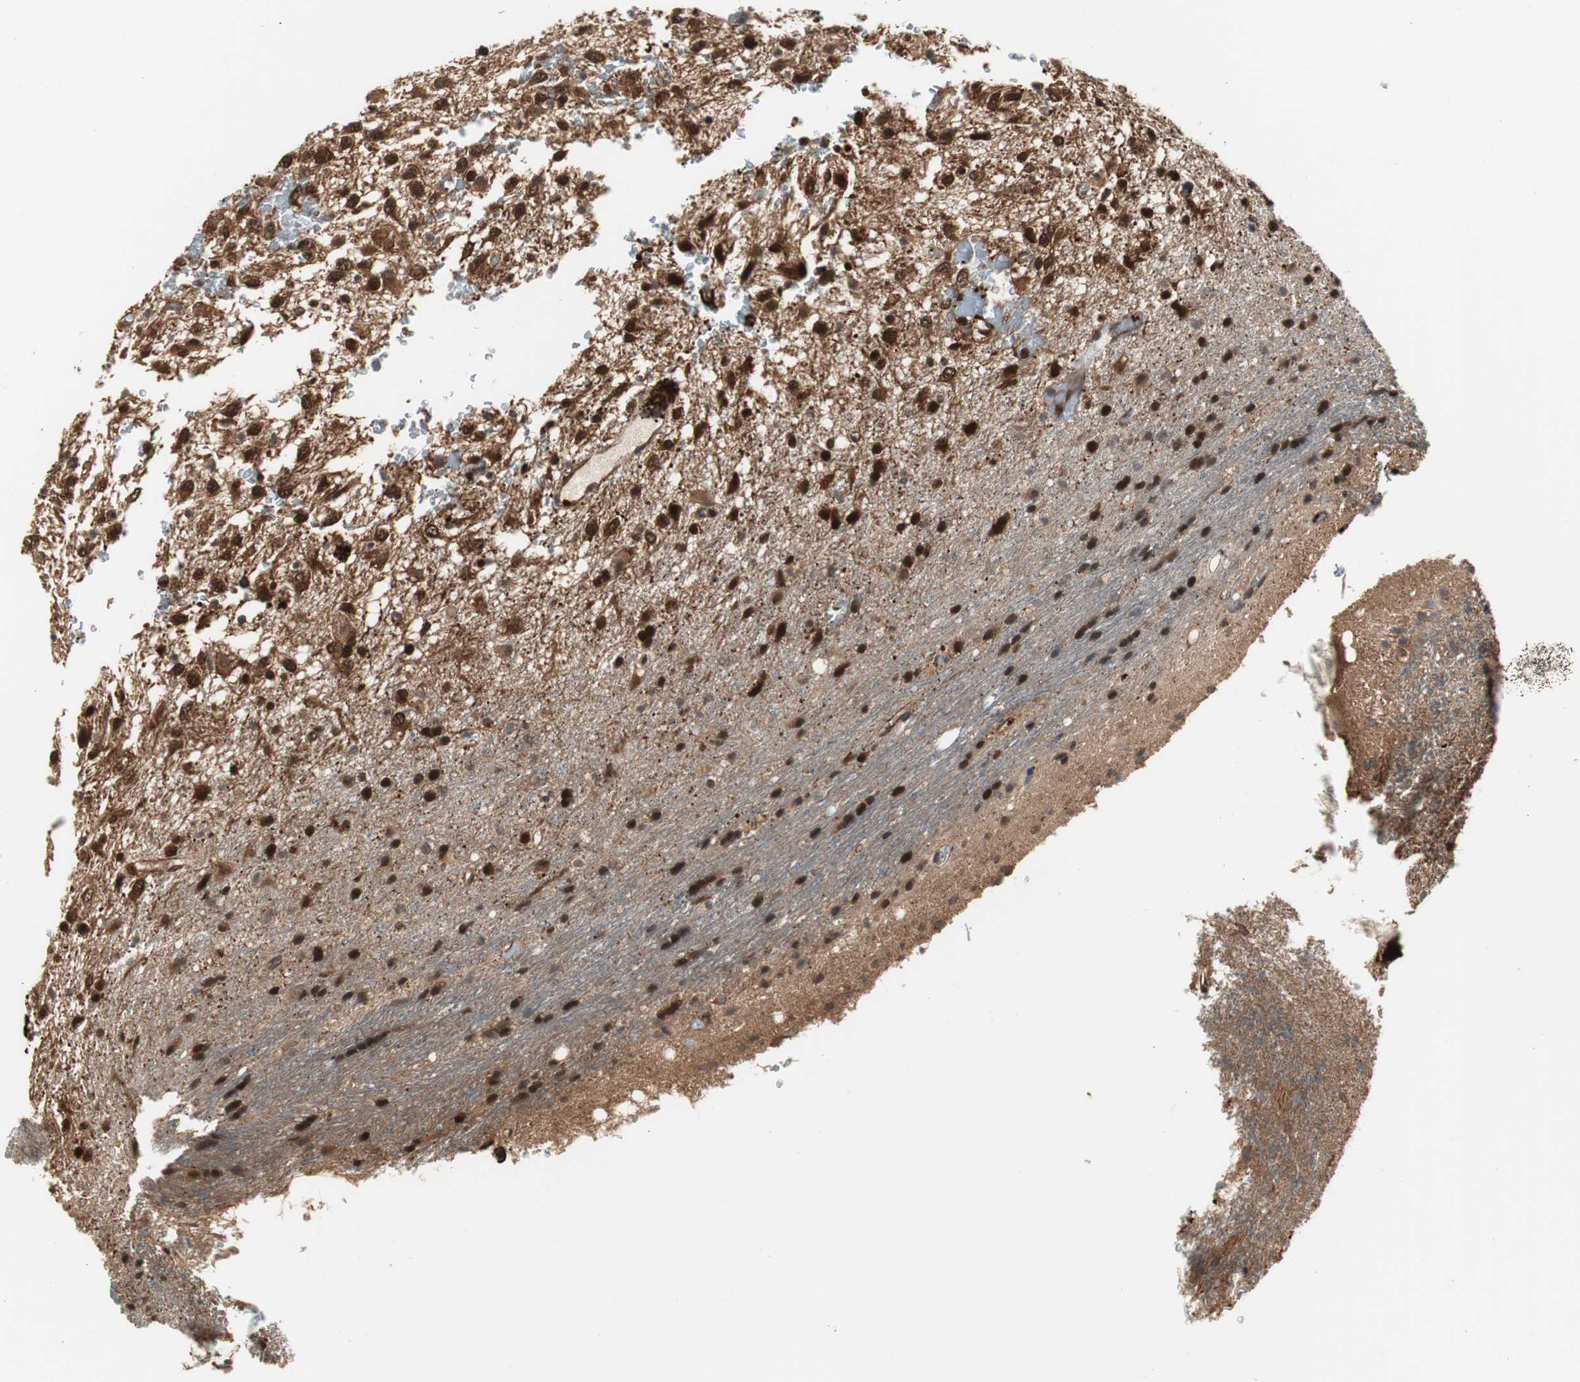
{"staining": {"intensity": "strong", "quantity": ">75%", "location": "cytoplasmic/membranous"}, "tissue": "glioma", "cell_type": "Tumor cells", "image_type": "cancer", "snomed": [{"axis": "morphology", "description": "Glioma, malignant, Low grade"}, {"axis": "topography", "description": "Brain"}], "caption": "DAB immunohistochemical staining of human glioma displays strong cytoplasmic/membranous protein staining in approximately >75% of tumor cells. Nuclei are stained in blue.", "gene": "PTPN11", "patient": {"sex": "male", "age": 77}}